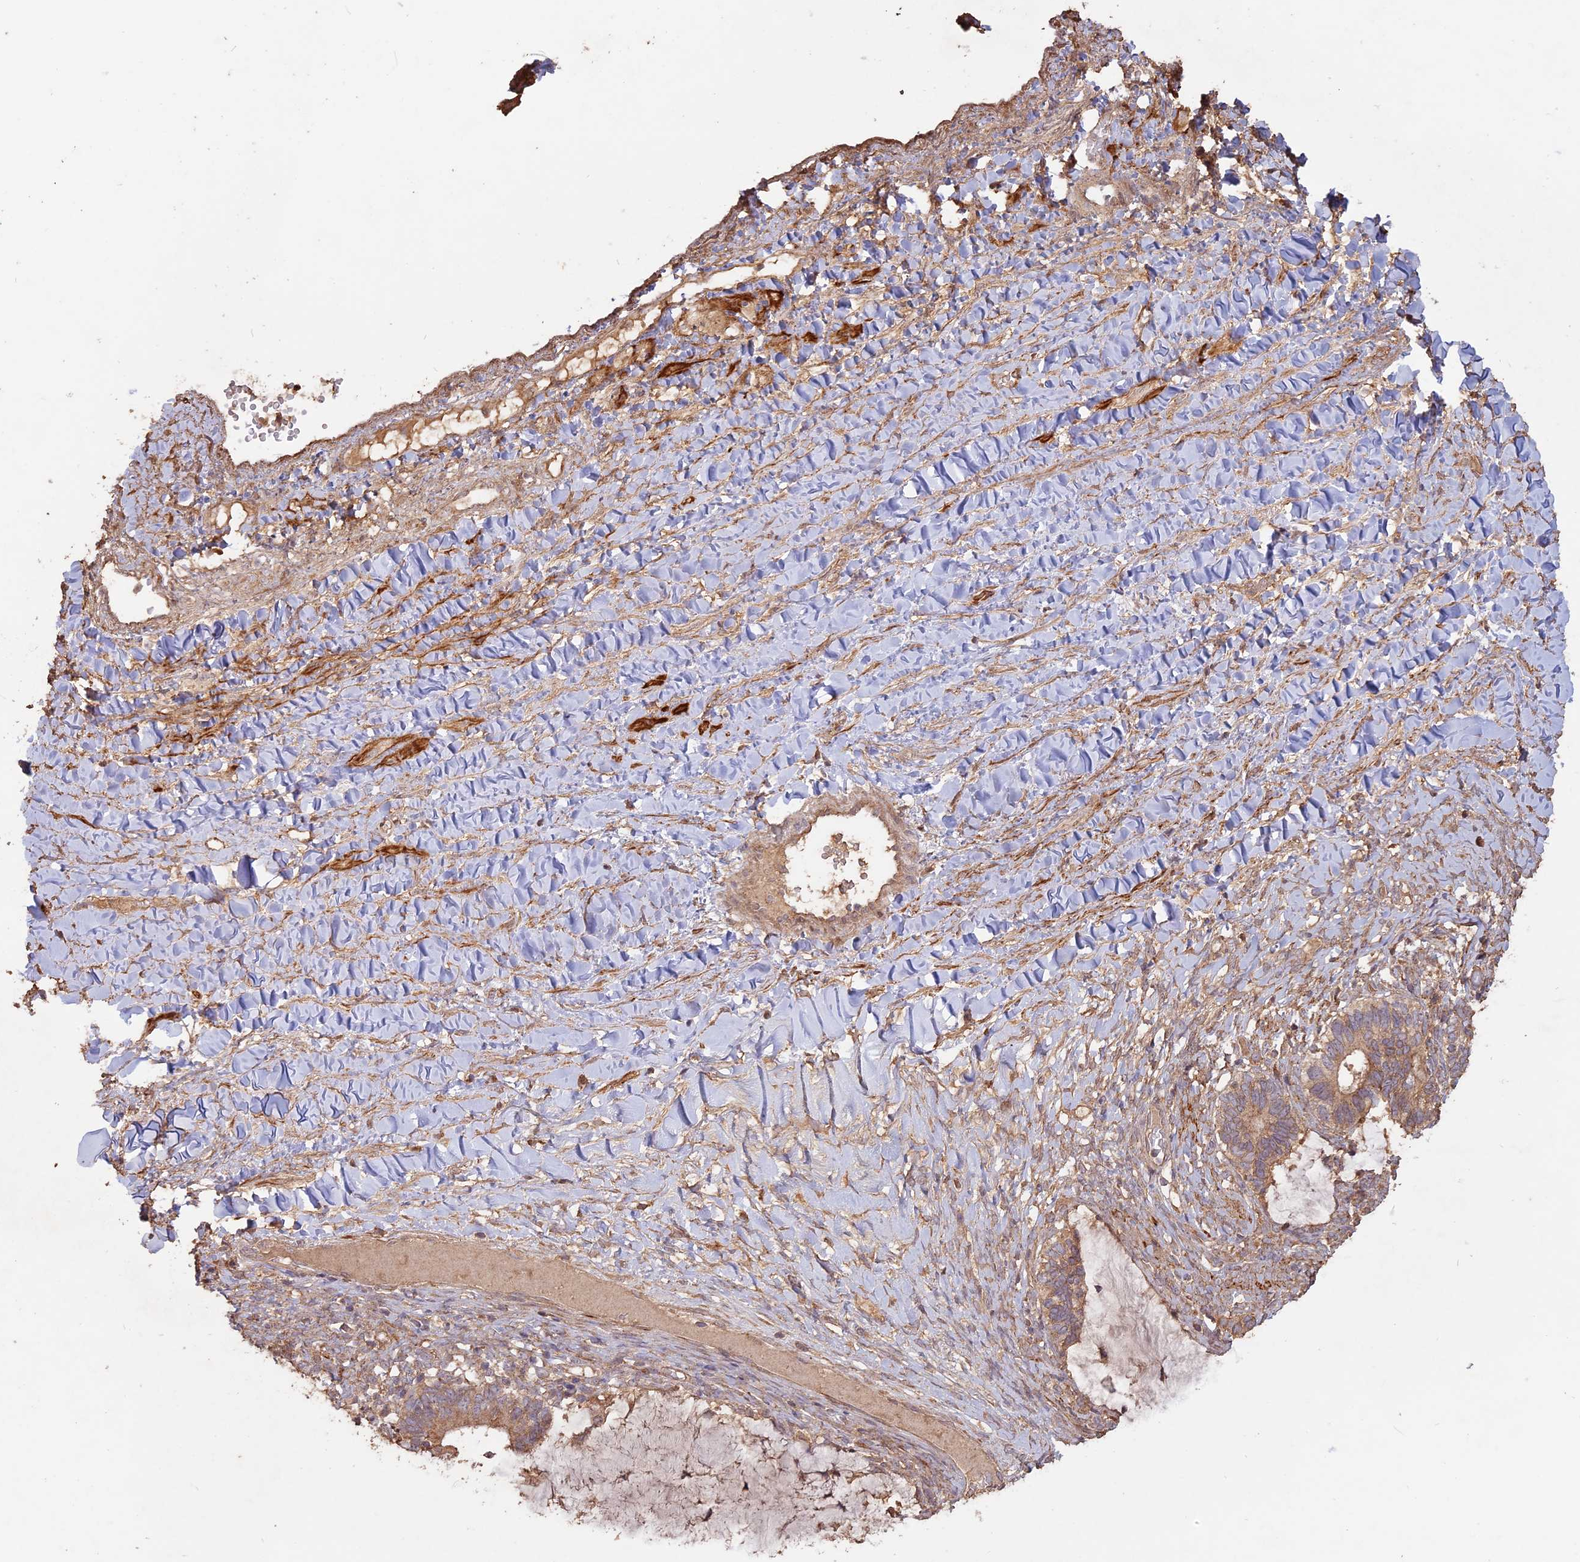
{"staining": {"intensity": "moderate", "quantity": ">75%", "location": "cytoplasmic/membranous"}, "tissue": "ovarian cancer", "cell_type": "Tumor cells", "image_type": "cancer", "snomed": [{"axis": "morphology", "description": "Cystadenocarcinoma, mucinous, NOS"}, {"axis": "topography", "description": "Ovary"}], "caption": "An immunohistochemistry photomicrograph of neoplastic tissue is shown. Protein staining in brown highlights moderate cytoplasmic/membranous positivity in ovarian cancer within tumor cells. The protein is shown in brown color, while the nuclei are stained blue.", "gene": "LAYN", "patient": {"sex": "female", "age": 61}}